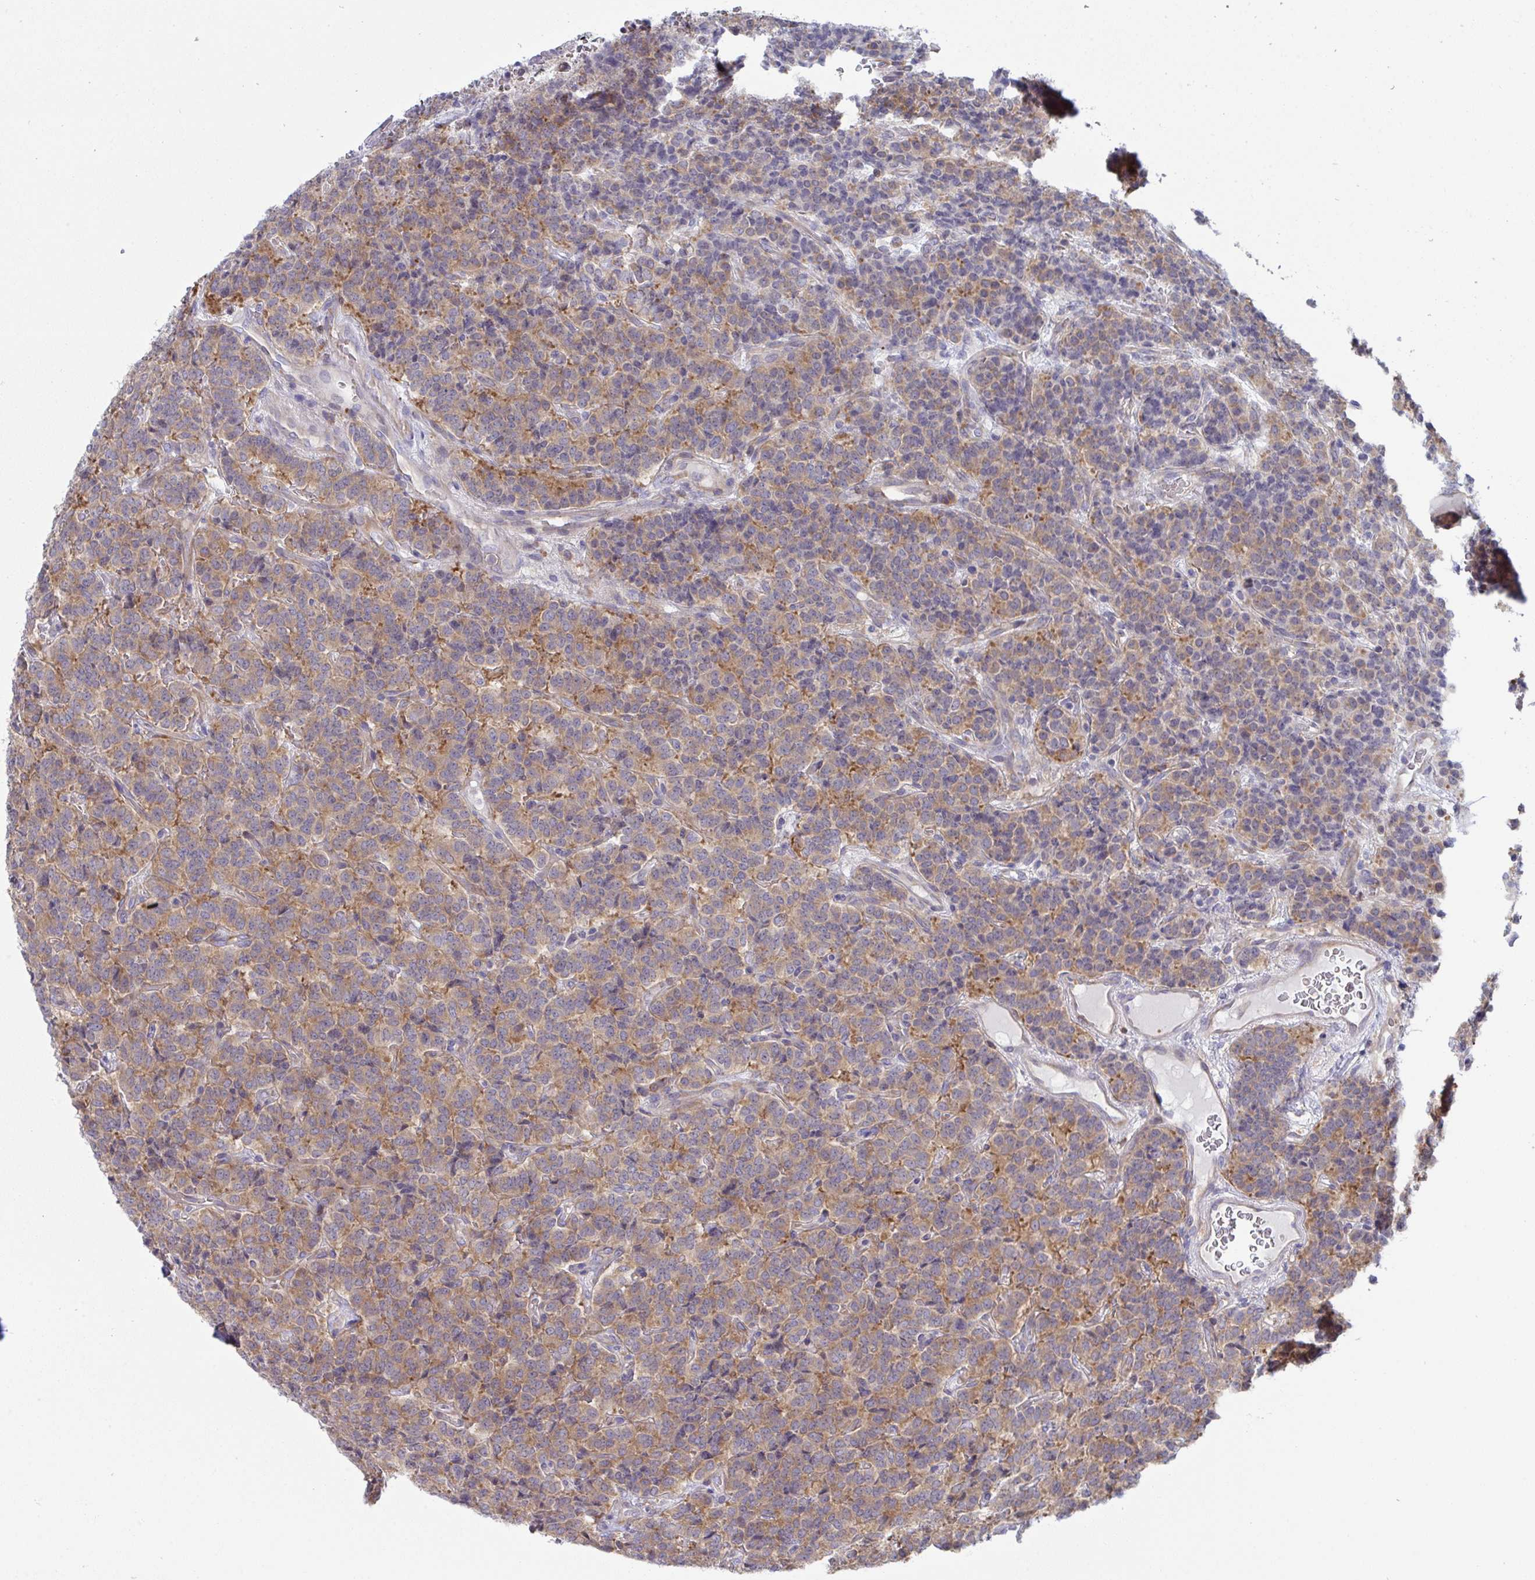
{"staining": {"intensity": "moderate", "quantity": "25%-75%", "location": "cytoplasmic/membranous"}, "tissue": "carcinoid", "cell_type": "Tumor cells", "image_type": "cancer", "snomed": [{"axis": "morphology", "description": "Carcinoid, malignant, NOS"}, {"axis": "topography", "description": "Pancreas"}], "caption": "IHC micrograph of carcinoid stained for a protein (brown), which demonstrates medium levels of moderate cytoplasmic/membranous expression in about 25%-75% of tumor cells.", "gene": "WNK1", "patient": {"sex": "male", "age": 36}}